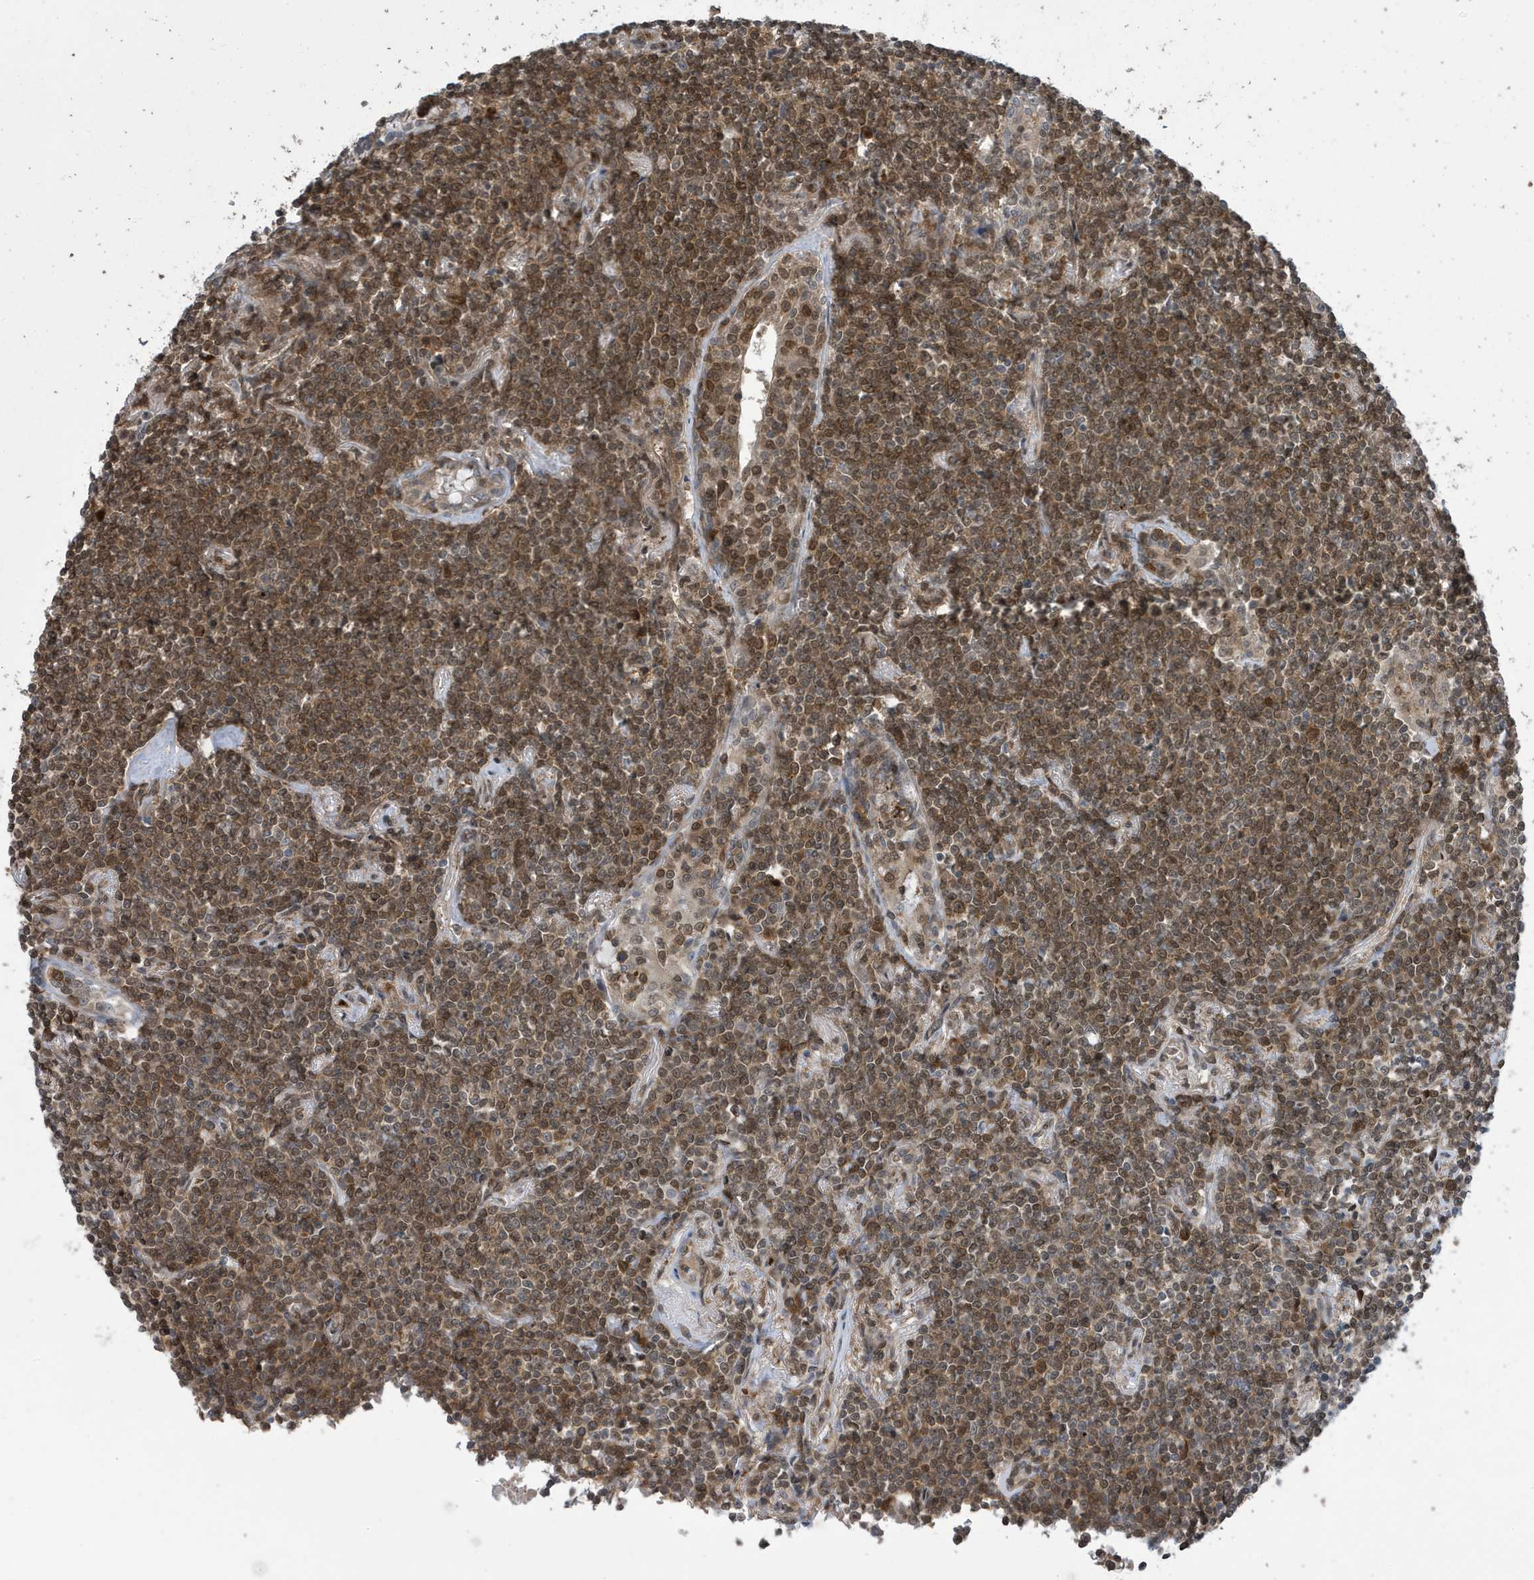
{"staining": {"intensity": "moderate", "quantity": ">75%", "location": "cytoplasmic/membranous,nuclear"}, "tissue": "lymphoma", "cell_type": "Tumor cells", "image_type": "cancer", "snomed": [{"axis": "morphology", "description": "Malignant lymphoma, non-Hodgkin's type, Low grade"}, {"axis": "topography", "description": "Lung"}], "caption": "Protein expression analysis of human malignant lymphoma, non-Hodgkin's type (low-grade) reveals moderate cytoplasmic/membranous and nuclear expression in approximately >75% of tumor cells.", "gene": "UBQLN1", "patient": {"sex": "female", "age": 71}}